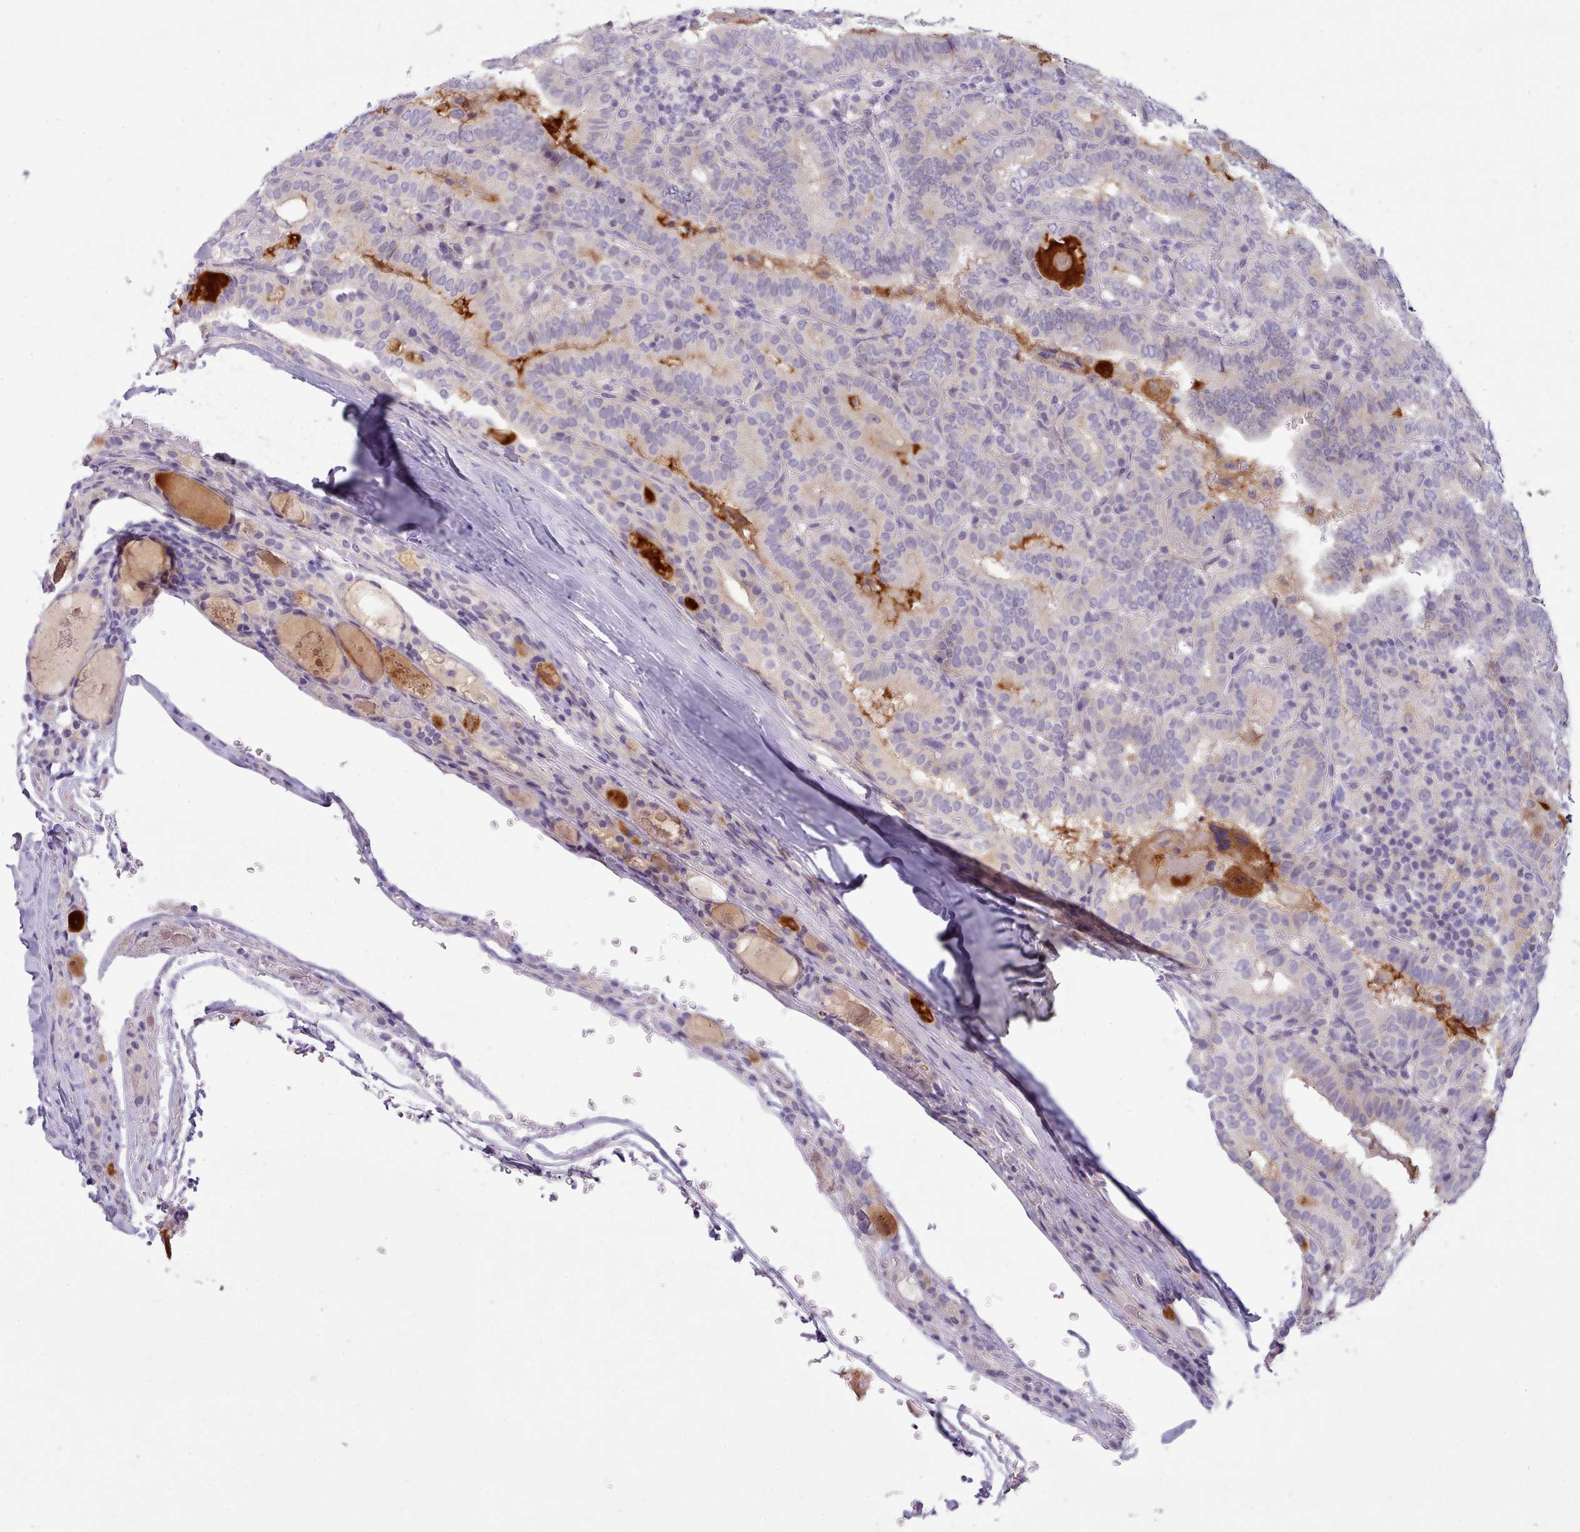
{"staining": {"intensity": "negative", "quantity": "none", "location": "none"}, "tissue": "thyroid cancer", "cell_type": "Tumor cells", "image_type": "cancer", "snomed": [{"axis": "morphology", "description": "Papillary adenocarcinoma, NOS"}, {"axis": "topography", "description": "Thyroid gland"}], "caption": "Tumor cells show no significant positivity in papillary adenocarcinoma (thyroid).", "gene": "CYP2A13", "patient": {"sex": "female", "age": 72}}